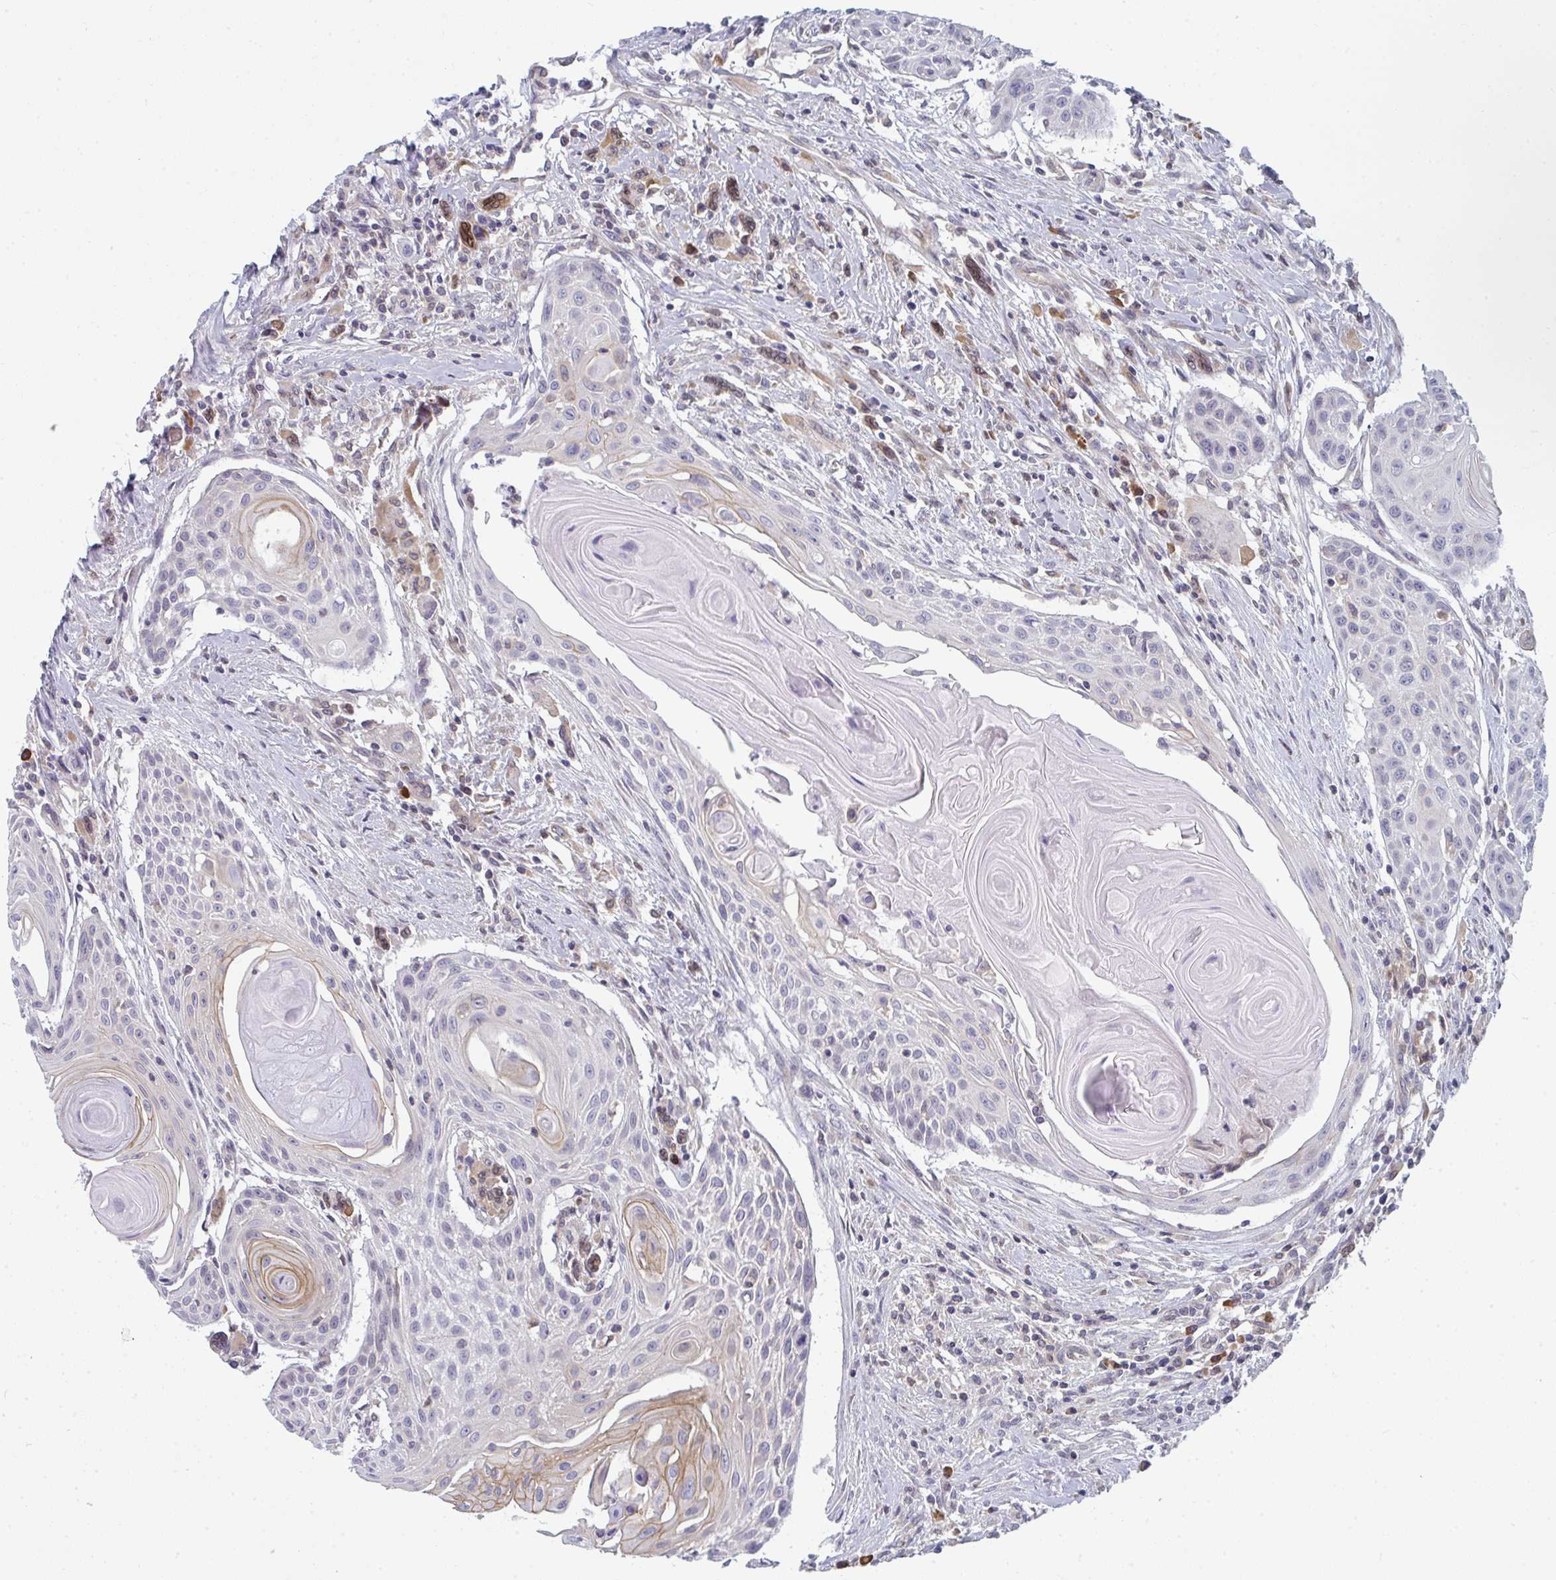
{"staining": {"intensity": "weak", "quantity": "<25%", "location": "cytoplasmic/membranous"}, "tissue": "head and neck cancer", "cell_type": "Tumor cells", "image_type": "cancer", "snomed": [{"axis": "morphology", "description": "Squamous cell carcinoma, NOS"}, {"axis": "topography", "description": "Lymph node"}, {"axis": "topography", "description": "Salivary gland"}, {"axis": "topography", "description": "Head-Neck"}], "caption": "The immunohistochemistry image has no significant positivity in tumor cells of head and neck cancer tissue.", "gene": "LYSMD4", "patient": {"sex": "female", "age": 74}}